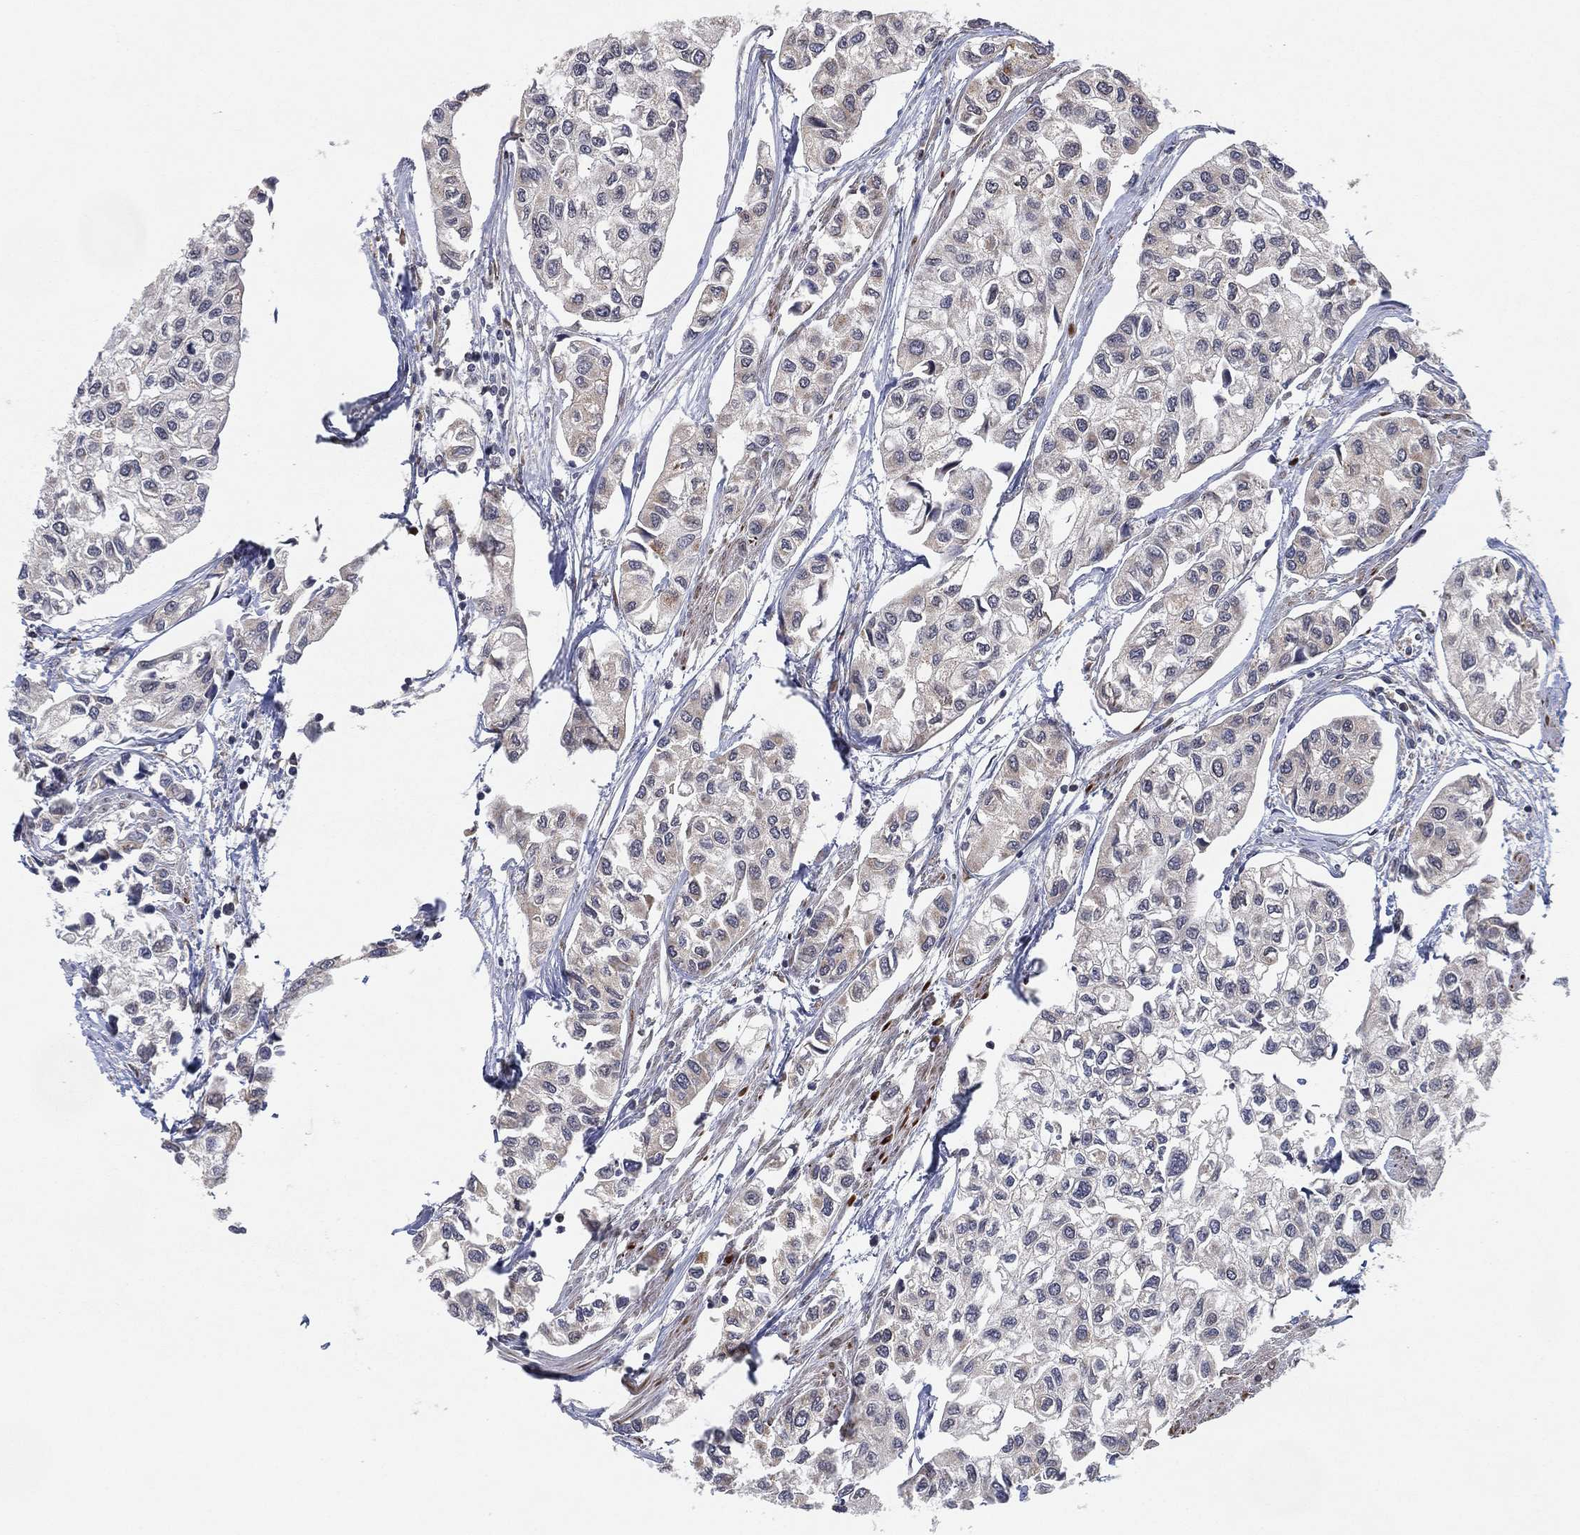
{"staining": {"intensity": "negative", "quantity": "none", "location": "none"}, "tissue": "urothelial cancer", "cell_type": "Tumor cells", "image_type": "cancer", "snomed": [{"axis": "morphology", "description": "Urothelial carcinoma, High grade"}, {"axis": "topography", "description": "Urinary bladder"}], "caption": "Histopathology image shows no significant protein expression in tumor cells of urothelial cancer.", "gene": "FAM104A", "patient": {"sex": "male", "age": 73}}